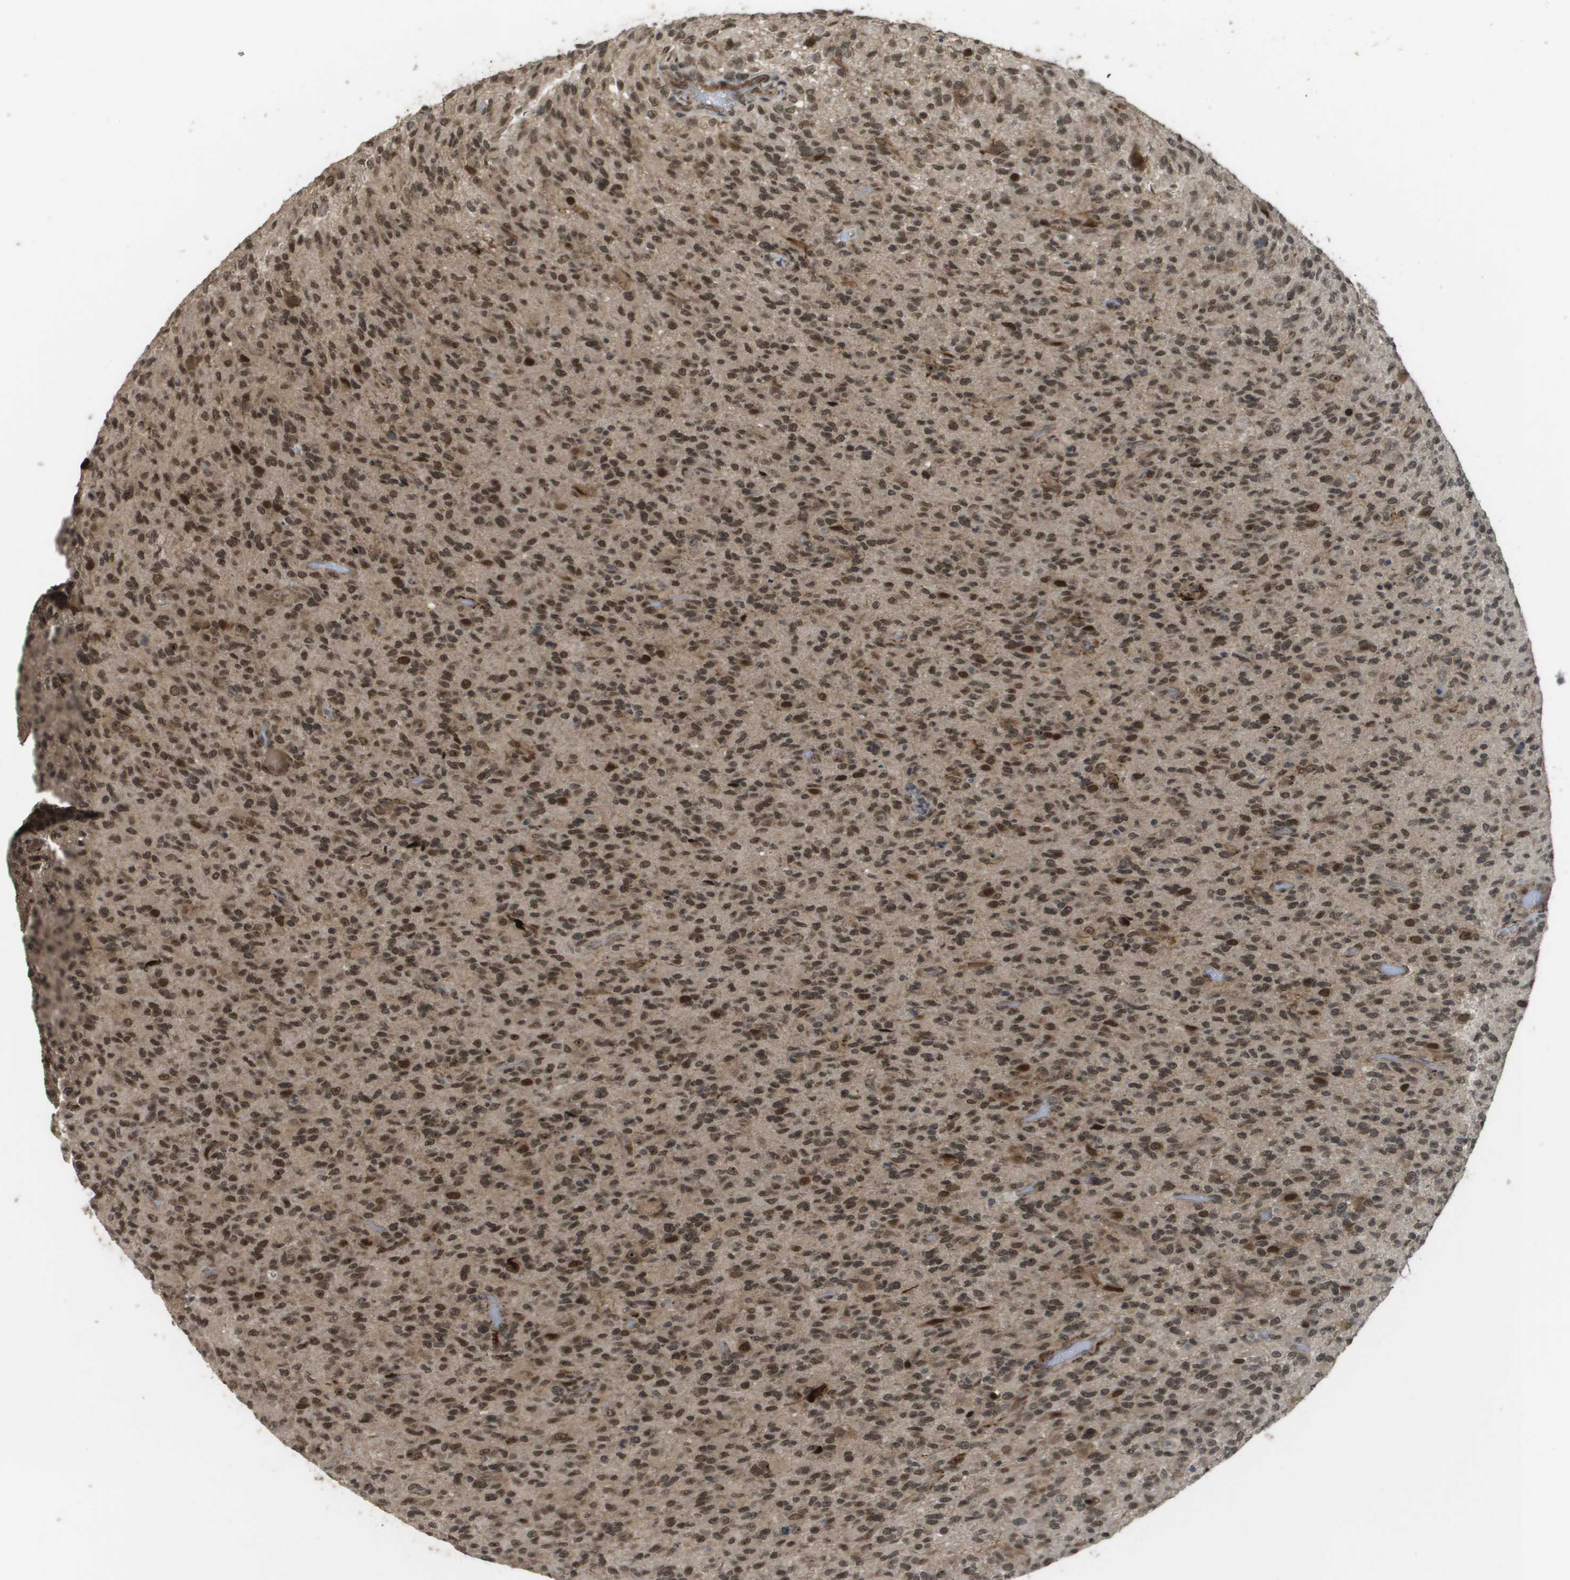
{"staining": {"intensity": "moderate", "quantity": ">75%", "location": "nuclear"}, "tissue": "glioma", "cell_type": "Tumor cells", "image_type": "cancer", "snomed": [{"axis": "morphology", "description": "Glioma, malignant, High grade"}, {"axis": "topography", "description": "Brain"}], "caption": "A brown stain labels moderate nuclear staining of a protein in human malignant glioma (high-grade) tumor cells. (brown staining indicates protein expression, while blue staining denotes nuclei).", "gene": "KAT5", "patient": {"sex": "male", "age": 71}}